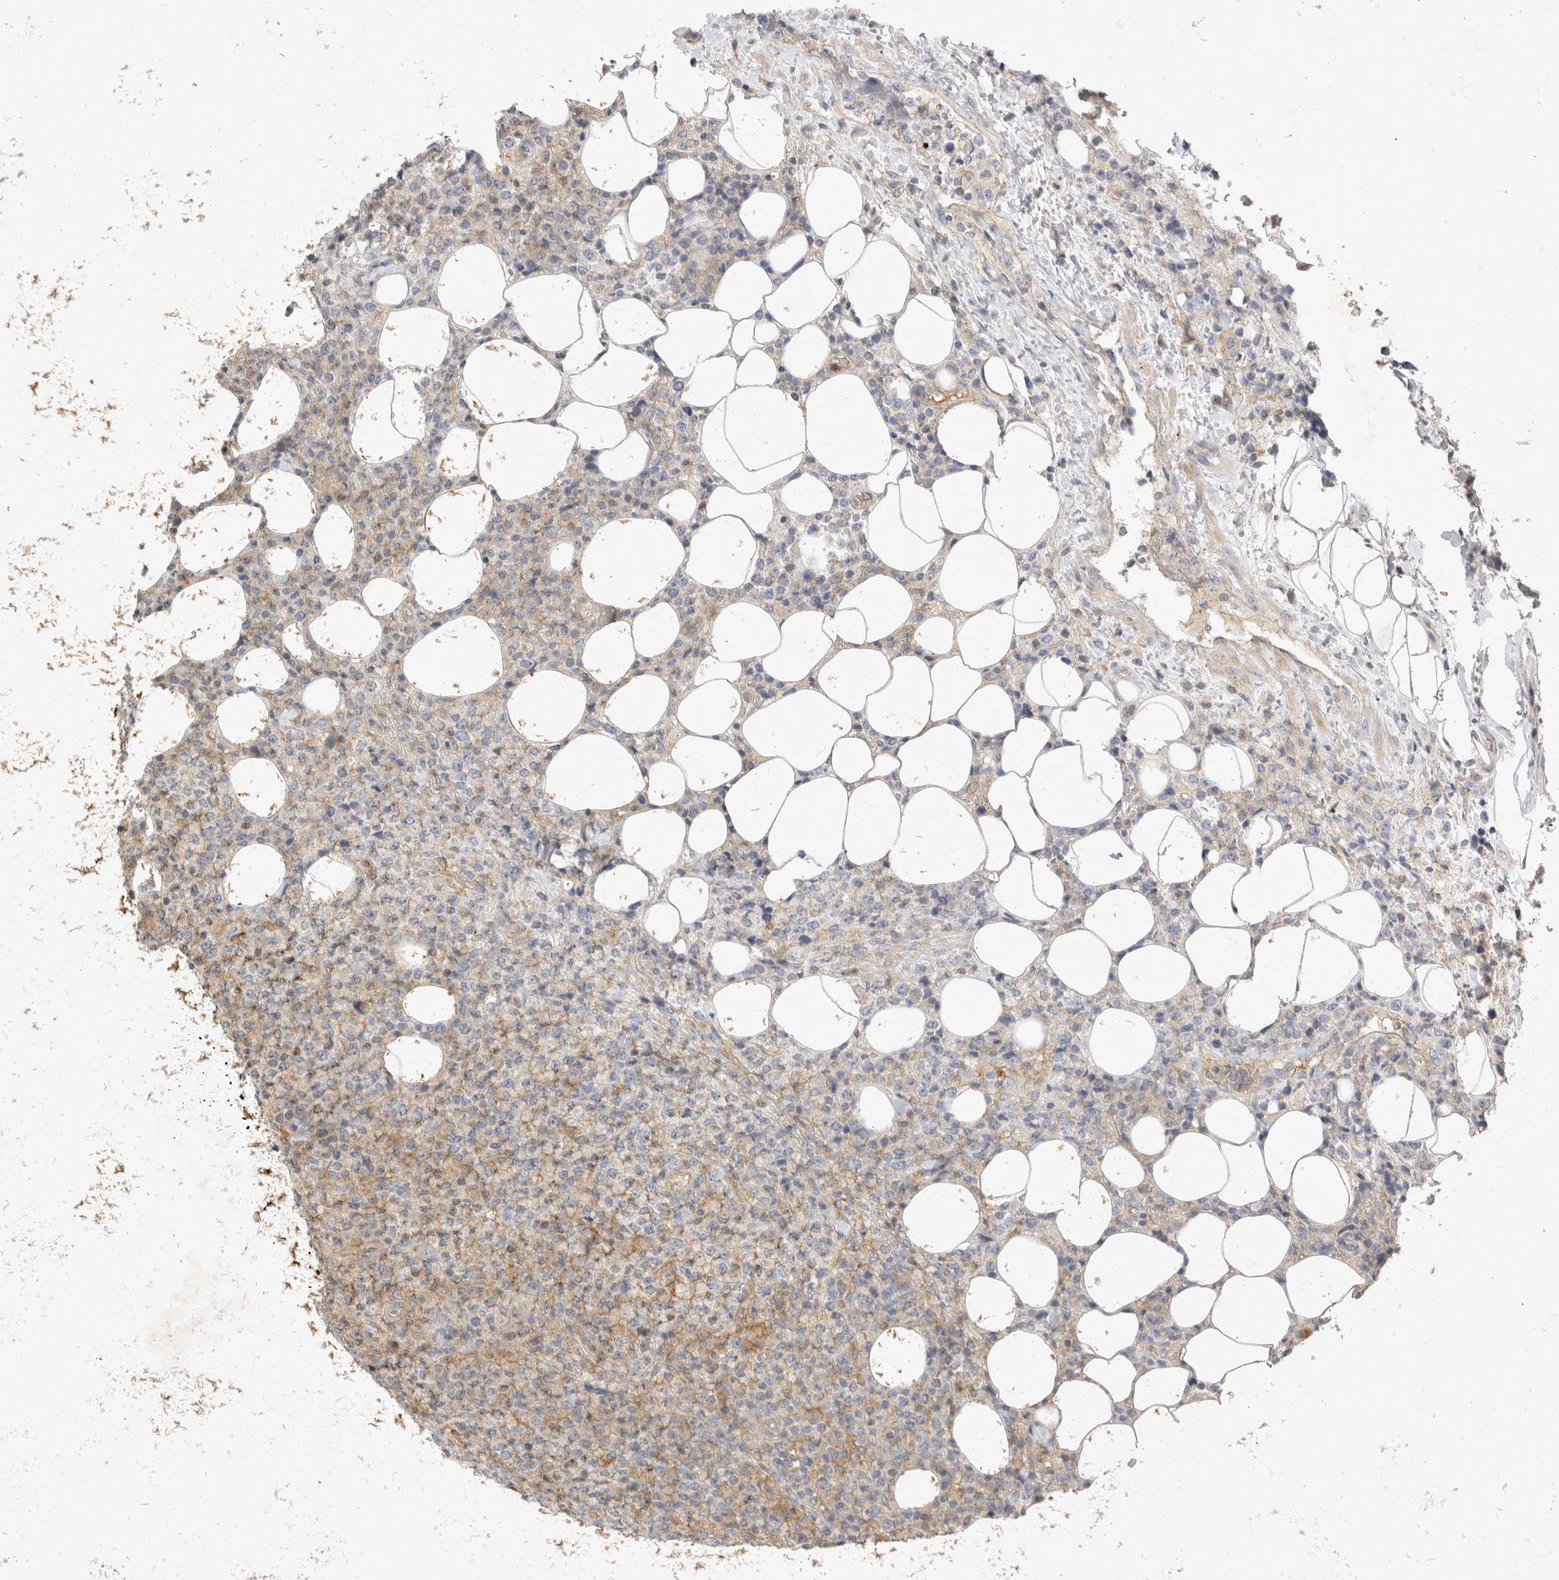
{"staining": {"intensity": "weak", "quantity": "<25%", "location": "cytoplasmic/membranous"}, "tissue": "lymphoma", "cell_type": "Tumor cells", "image_type": "cancer", "snomed": [{"axis": "morphology", "description": "Malignant lymphoma, non-Hodgkin's type, High grade"}, {"axis": "topography", "description": "Lymph node"}], "caption": "The micrograph exhibits no significant staining in tumor cells of lymphoma.", "gene": "TOM1L2", "patient": {"sex": "male", "age": 13}}